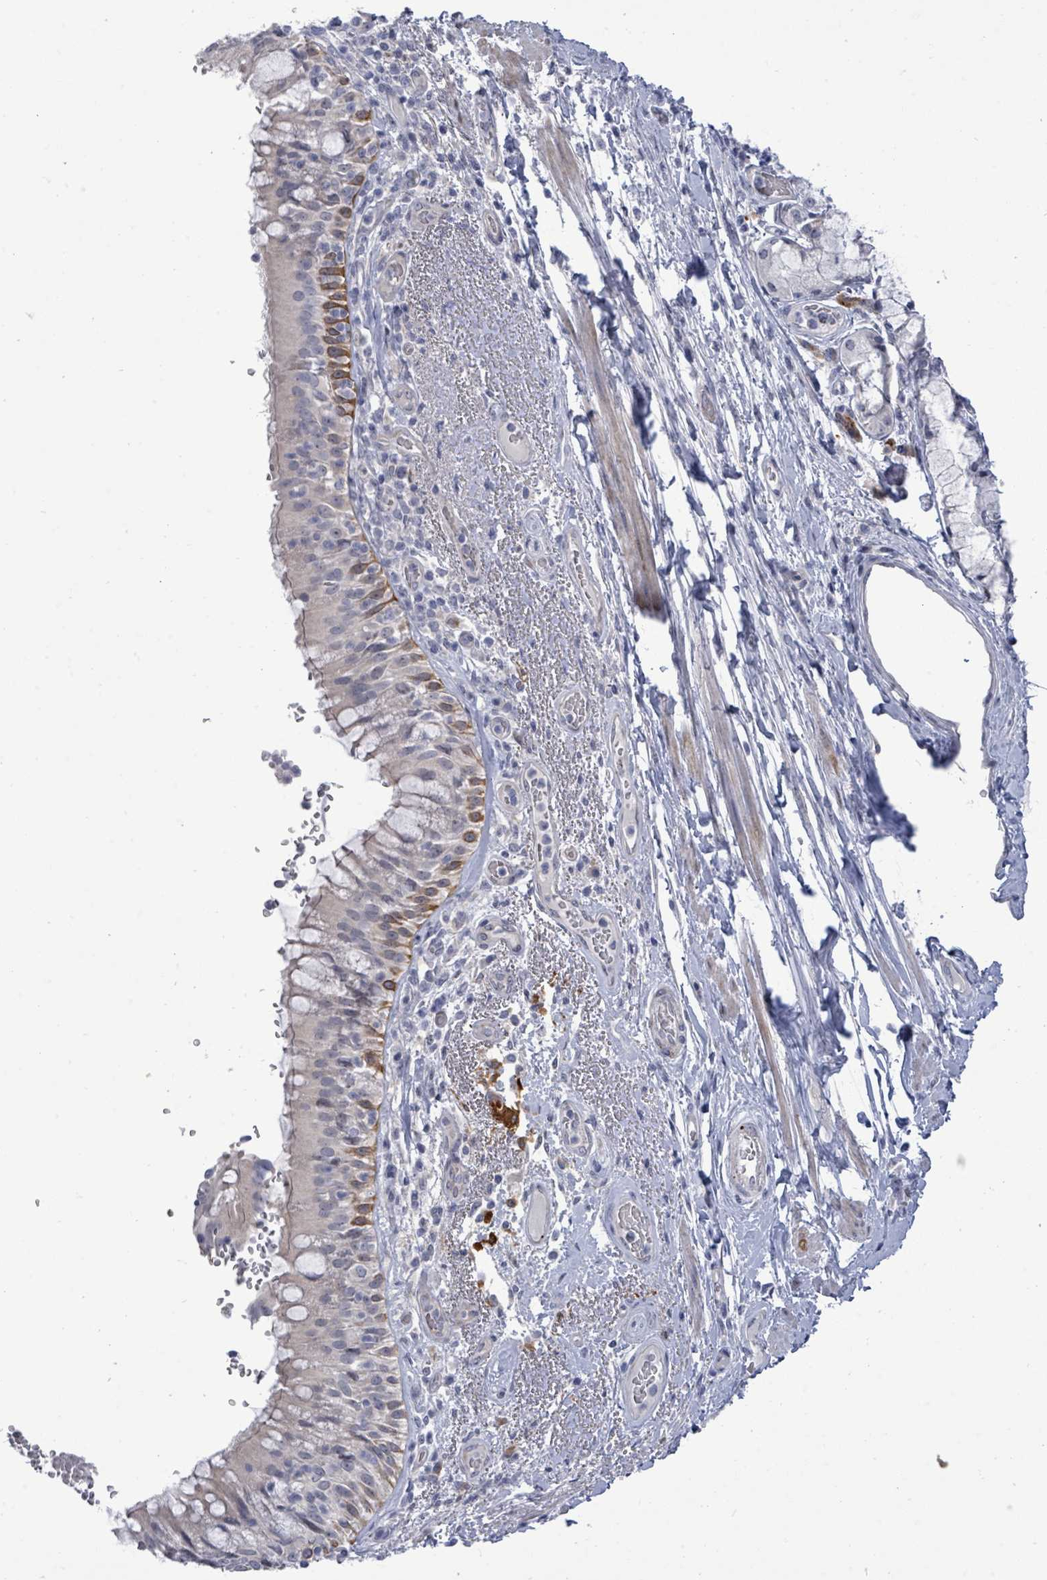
{"staining": {"intensity": "moderate", "quantity": "<25%", "location": "cytoplasmic/membranous"}, "tissue": "bronchus", "cell_type": "Respiratory epithelial cells", "image_type": "normal", "snomed": [{"axis": "morphology", "description": "Normal tissue, NOS"}, {"axis": "topography", "description": "Cartilage tissue"}, {"axis": "topography", "description": "Bronchus"}], "caption": "A brown stain highlights moderate cytoplasmic/membranous positivity of a protein in respiratory epithelial cells of benign human bronchus. (DAB (3,3'-diaminobenzidine) IHC with brightfield microscopy, high magnification).", "gene": "CT45A10", "patient": {"sex": "male", "age": 63}}